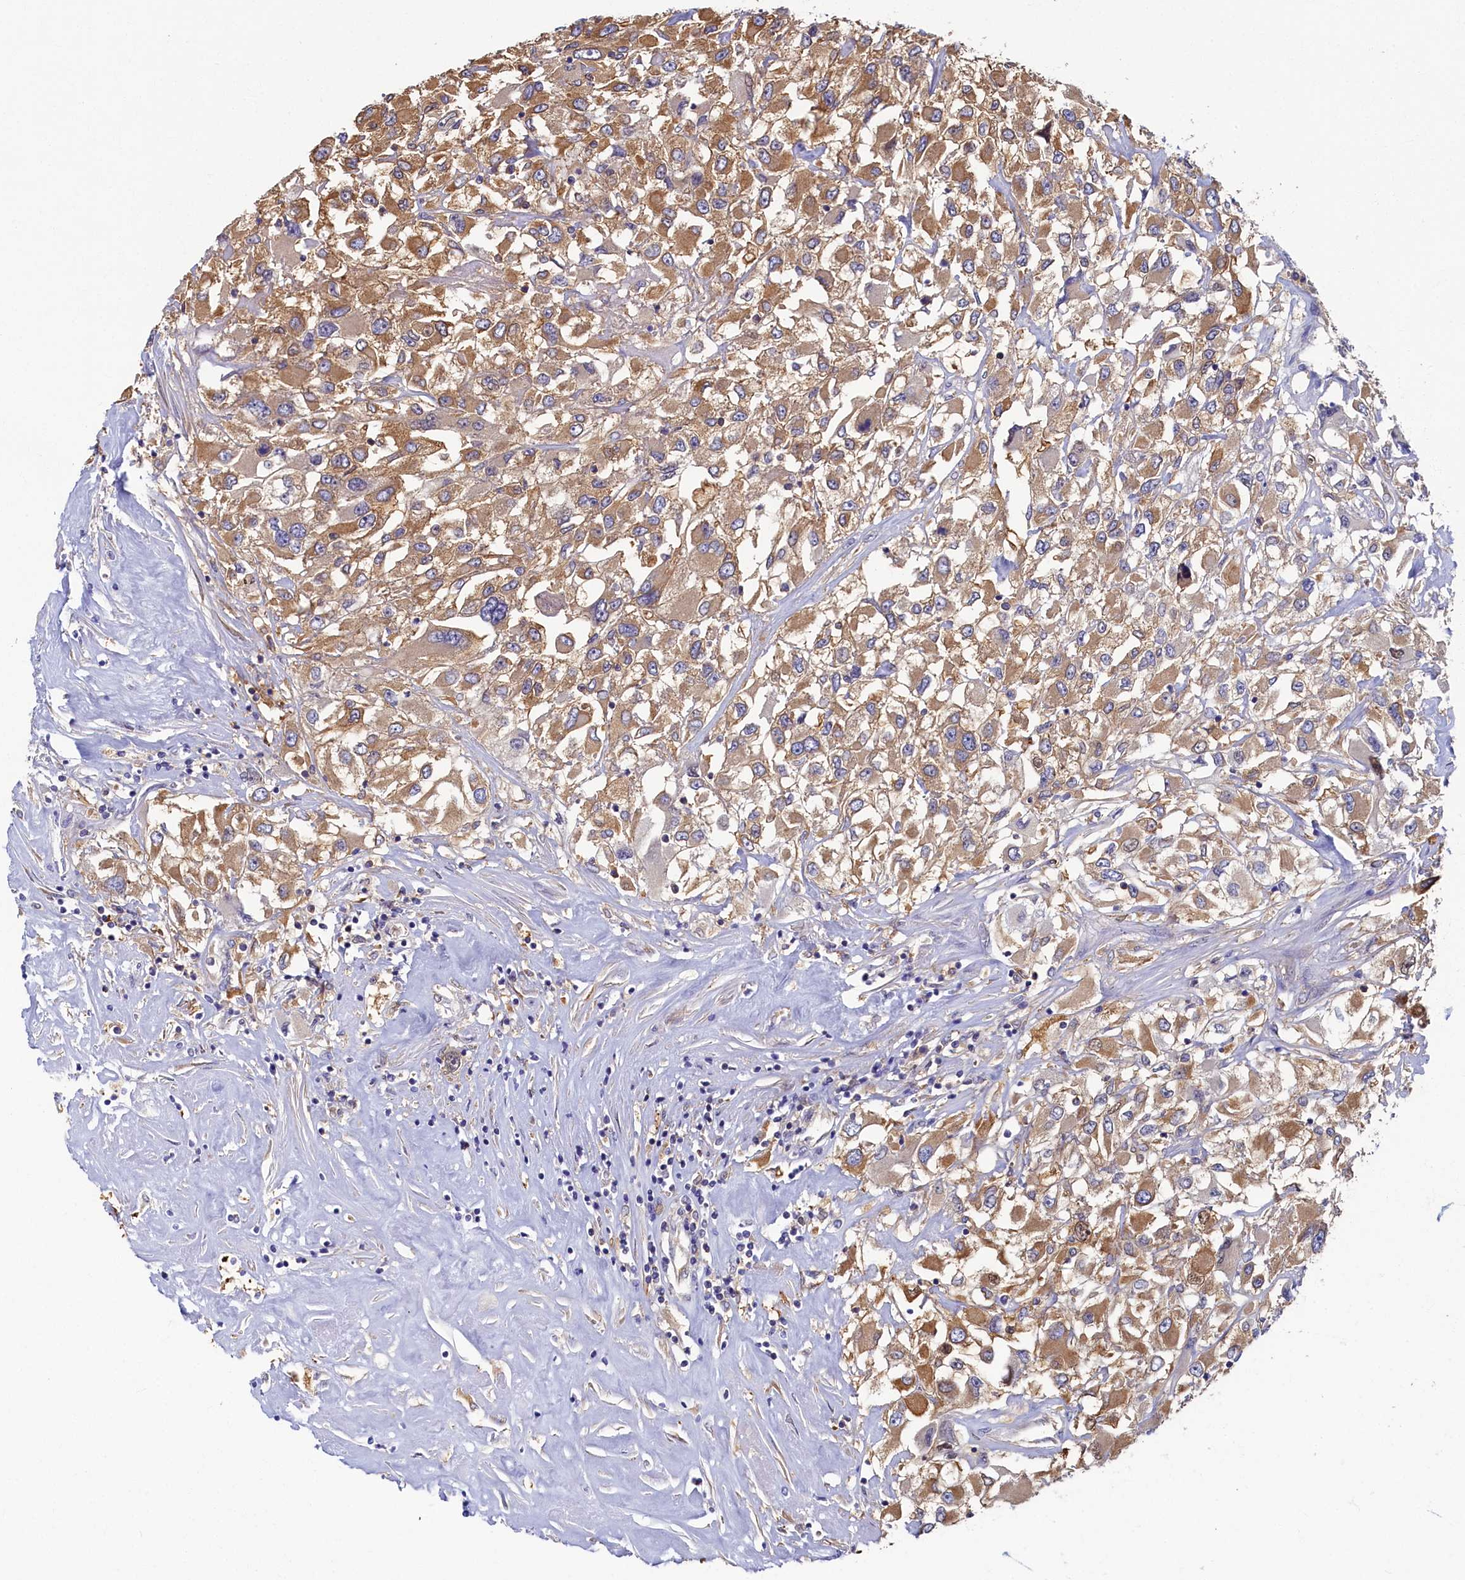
{"staining": {"intensity": "moderate", "quantity": ">75%", "location": "cytoplasmic/membranous"}, "tissue": "renal cancer", "cell_type": "Tumor cells", "image_type": "cancer", "snomed": [{"axis": "morphology", "description": "Adenocarcinoma, NOS"}, {"axis": "topography", "description": "Kidney"}], "caption": "Immunohistochemistry (DAB (3,3'-diaminobenzidine)) staining of human renal adenocarcinoma demonstrates moderate cytoplasmic/membranous protein positivity in about >75% of tumor cells.", "gene": "TIMM8B", "patient": {"sex": "female", "age": 52}}